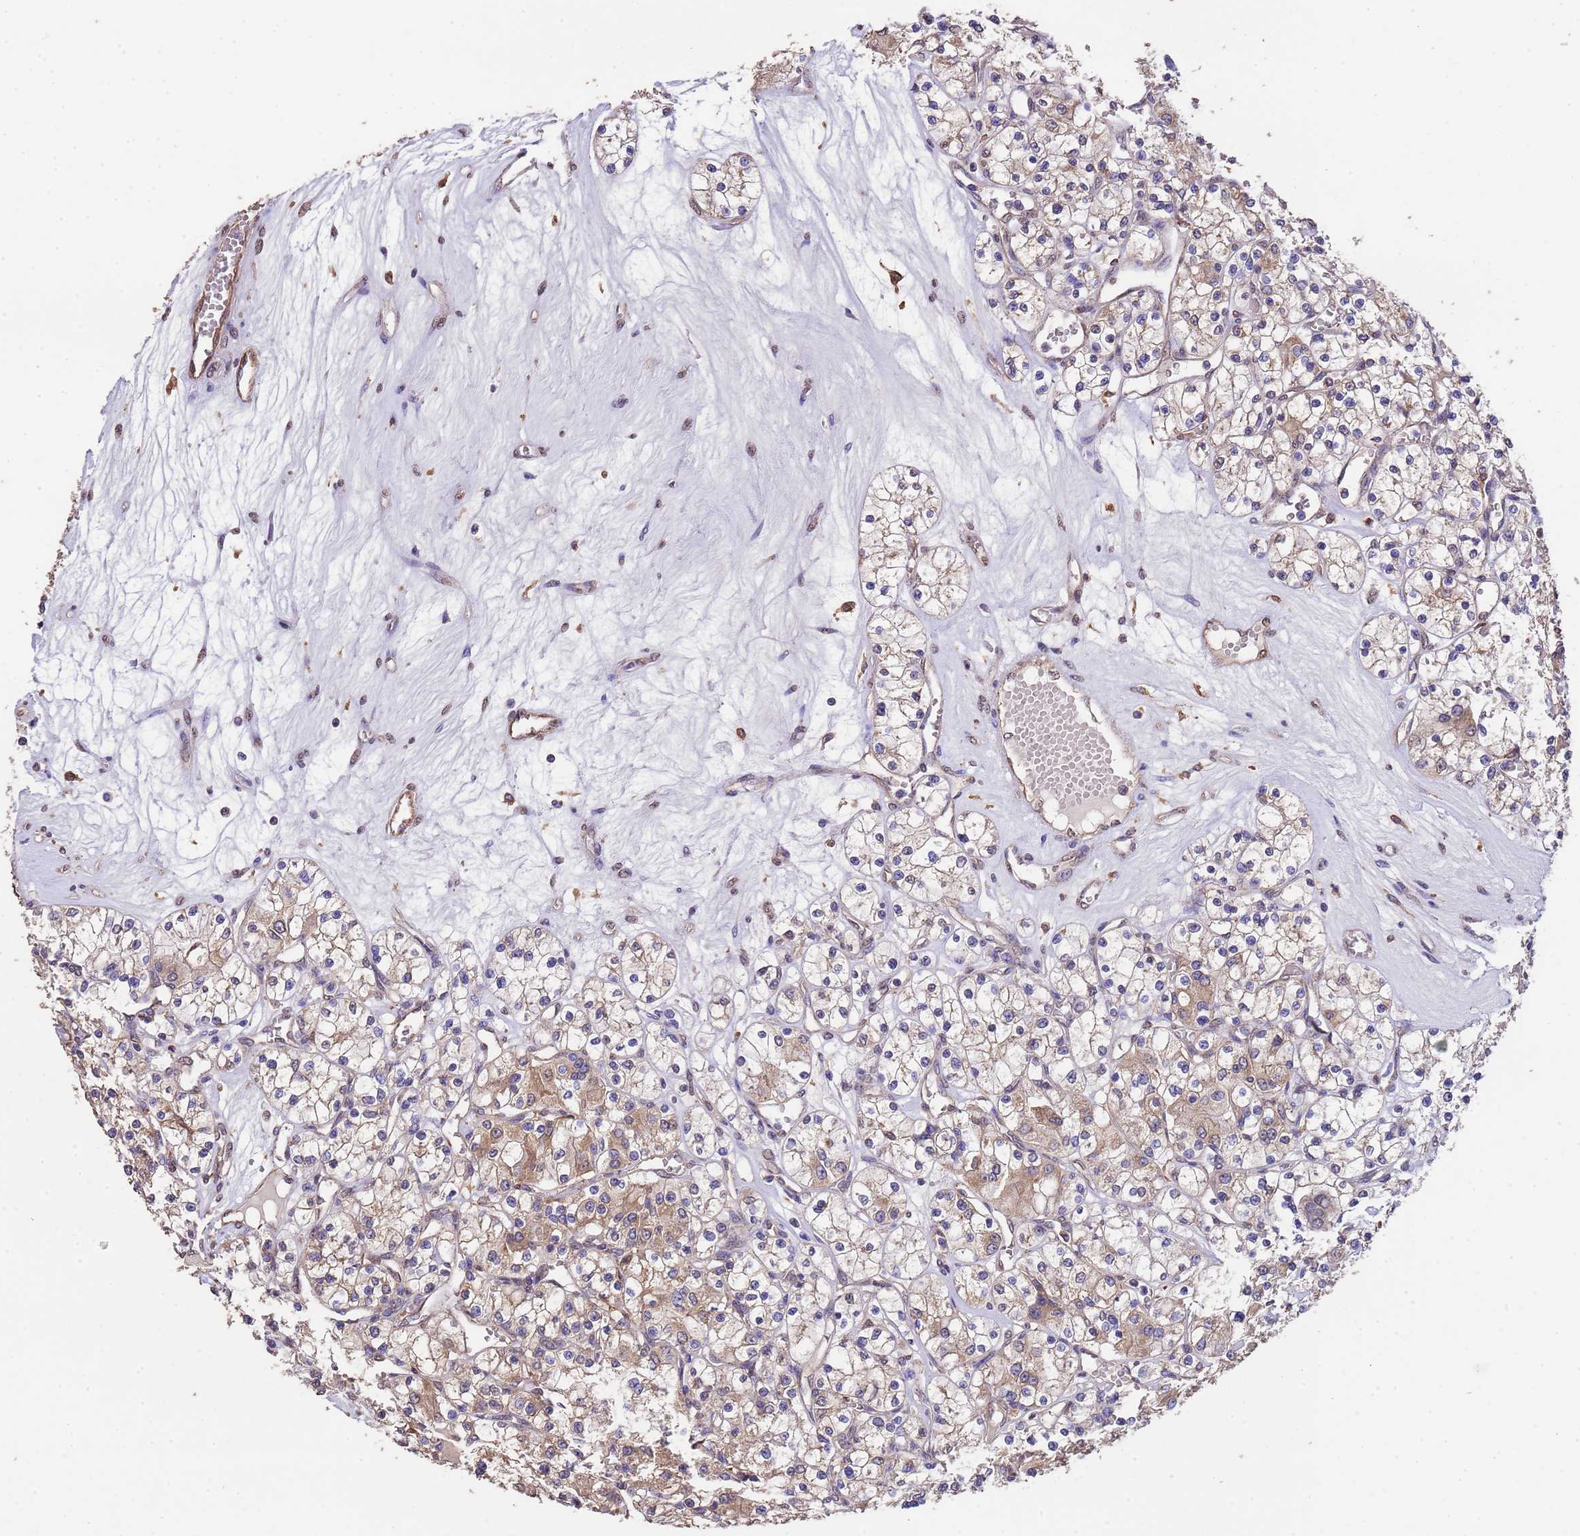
{"staining": {"intensity": "moderate", "quantity": ">75%", "location": "cytoplasmic/membranous"}, "tissue": "renal cancer", "cell_type": "Tumor cells", "image_type": "cancer", "snomed": [{"axis": "morphology", "description": "Adenocarcinoma, NOS"}, {"axis": "topography", "description": "Kidney"}], "caption": "Moderate cytoplasmic/membranous expression for a protein is present in about >75% of tumor cells of adenocarcinoma (renal) using immunohistochemistry.", "gene": "NPHP1", "patient": {"sex": "female", "age": 59}}